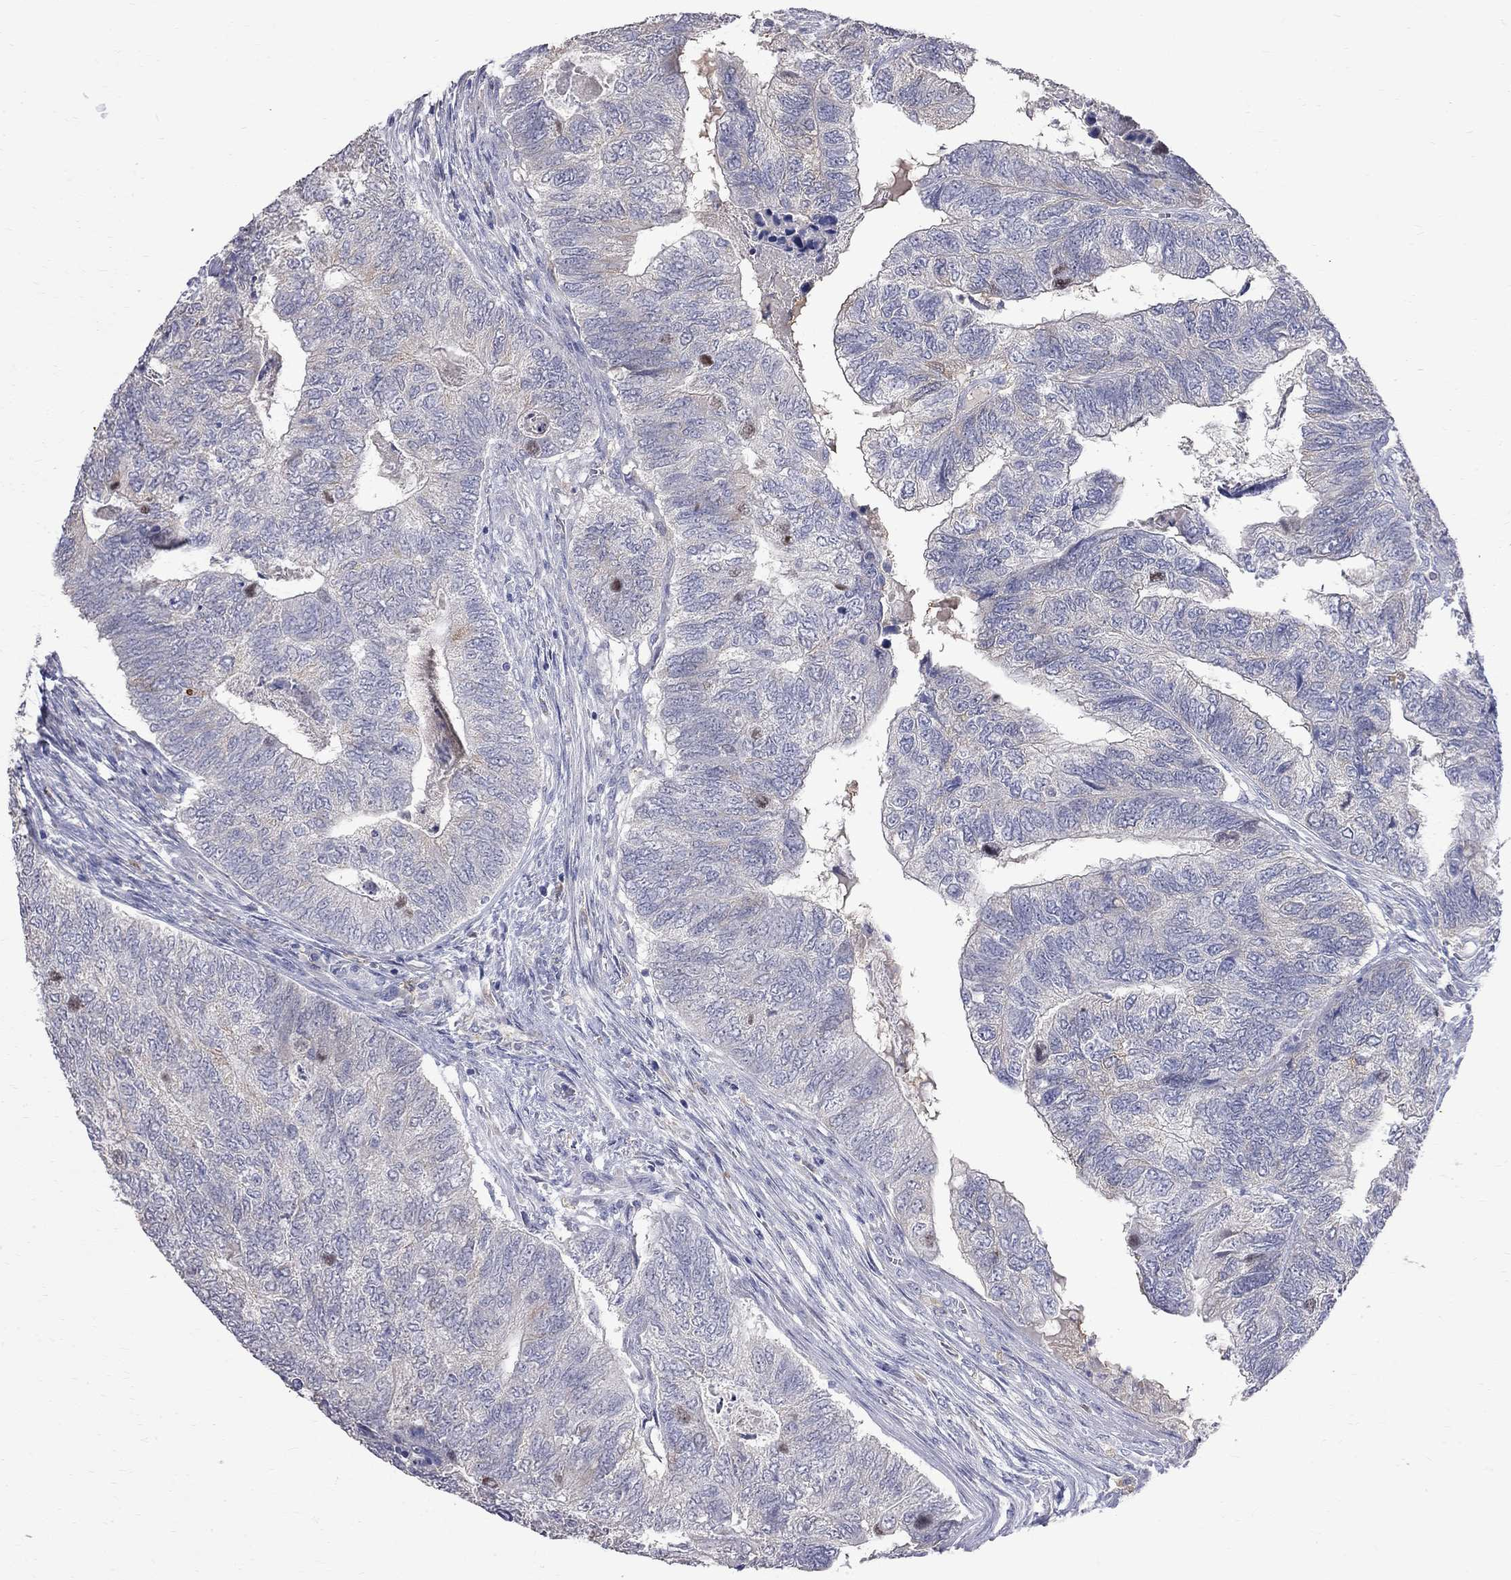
{"staining": {"intensity": "negative", "quantity": "none", "location": "none"}, "tissue": "colorectal cancer", "cell_type": "Tumor cells", "image_type": "cancer", "snomed": [{"axis": "morphology", "description": "Adenocarcinoma, NOS"}, {"axis": "topography", "description": "Colon"}], "caption": "Colorectal cancer (adenocarcinoma) stained for a protein using immunohistochemistry demonstrates no staining tumor cells.", "gene": "CKAP2", "patient": {"sex": "female", "age": 67}}